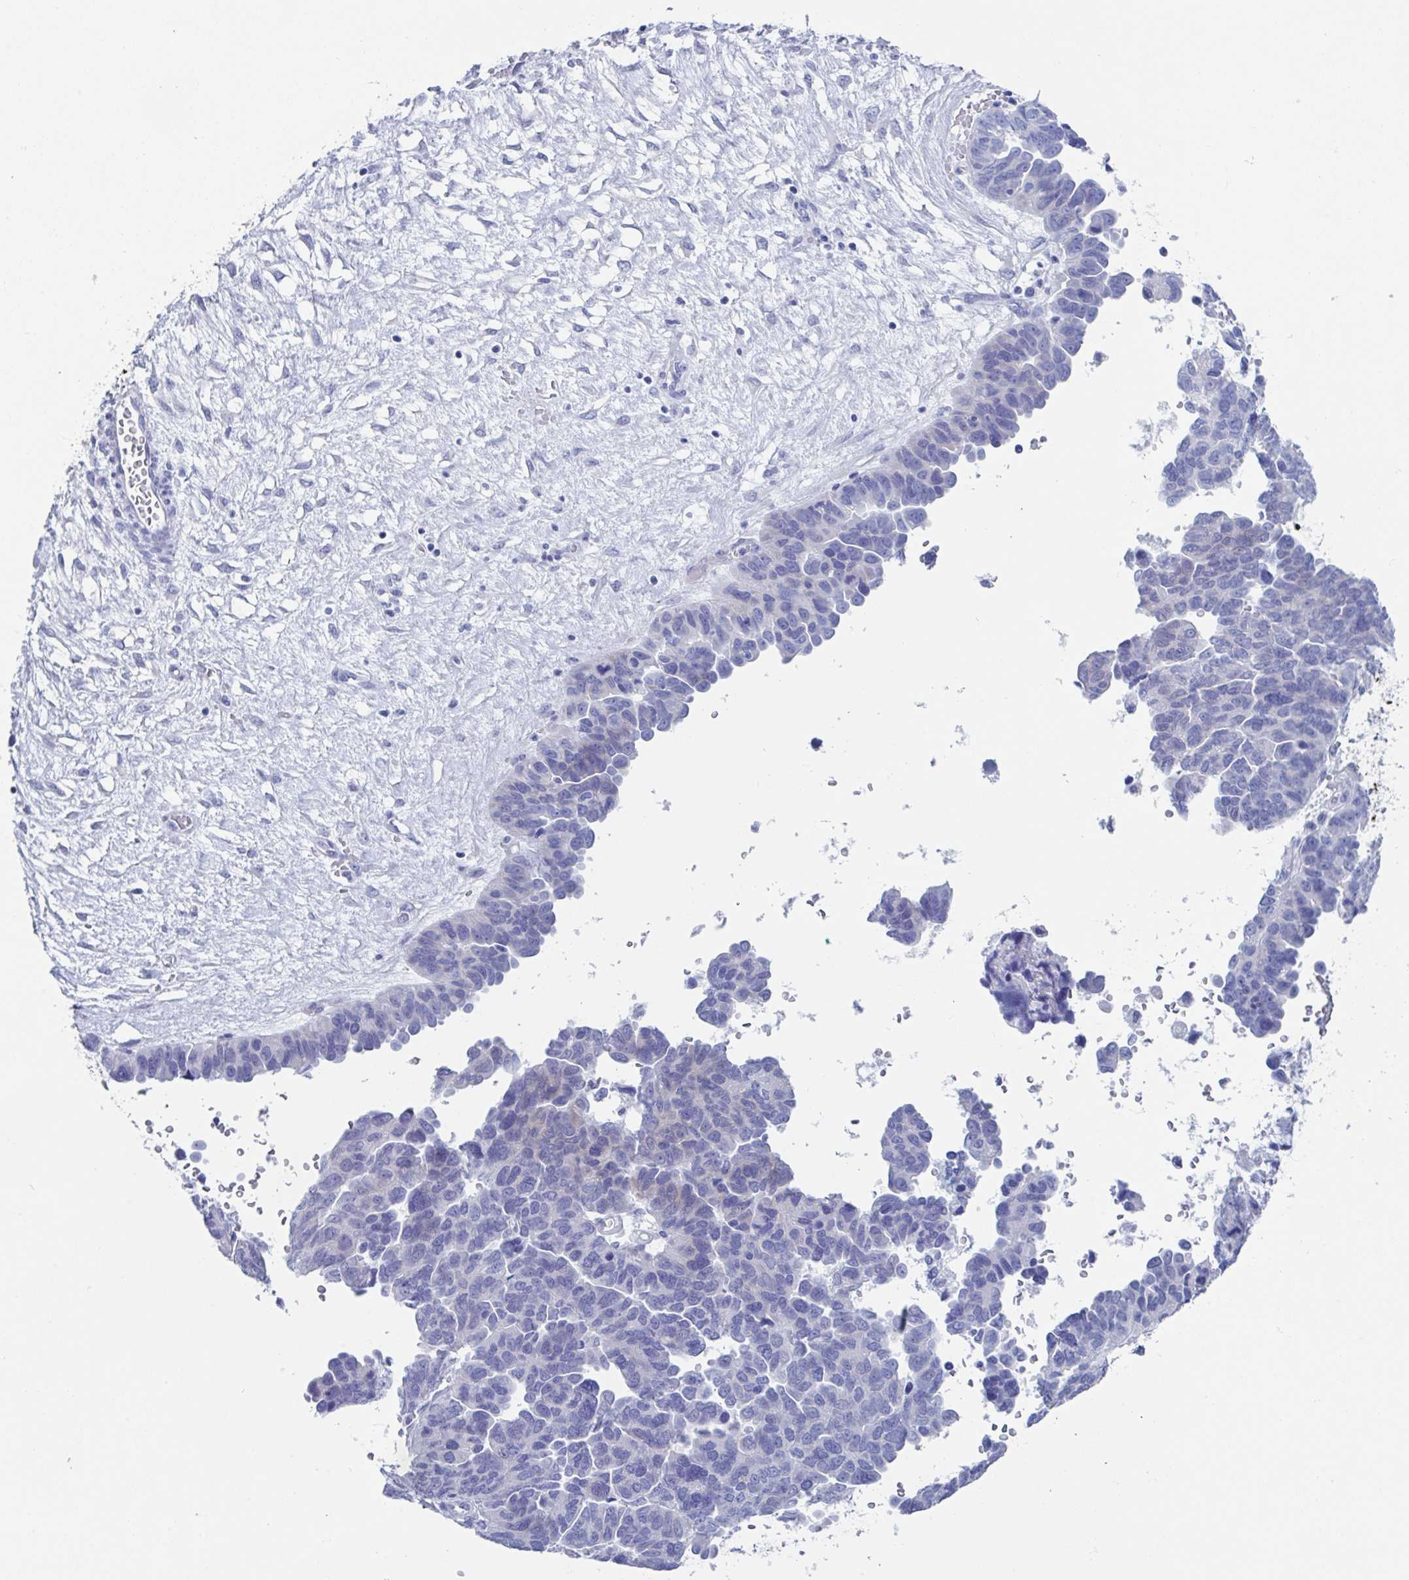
{"staining": {"intensity": "negative", "quantity": "none", "location": "none"}, "tissue": "ovarian cancer", "cell_type": "Tumor cells", "image_type": "cancer", "snomed": [{"axis": "morphology", "description": "Cystadenocarcinoma, serous, NOS"}, {"axis": "topography", "description": "Ovary"}], "caption": "DAB (3,3'-diaminobenzidine) immunohistochemical staining of human serous cystadenocarcinoma (ovarian) displays no significant expression in tumor cells.", "gene": "ZPBP", "patient": {"sex": "female", "age": 64}}